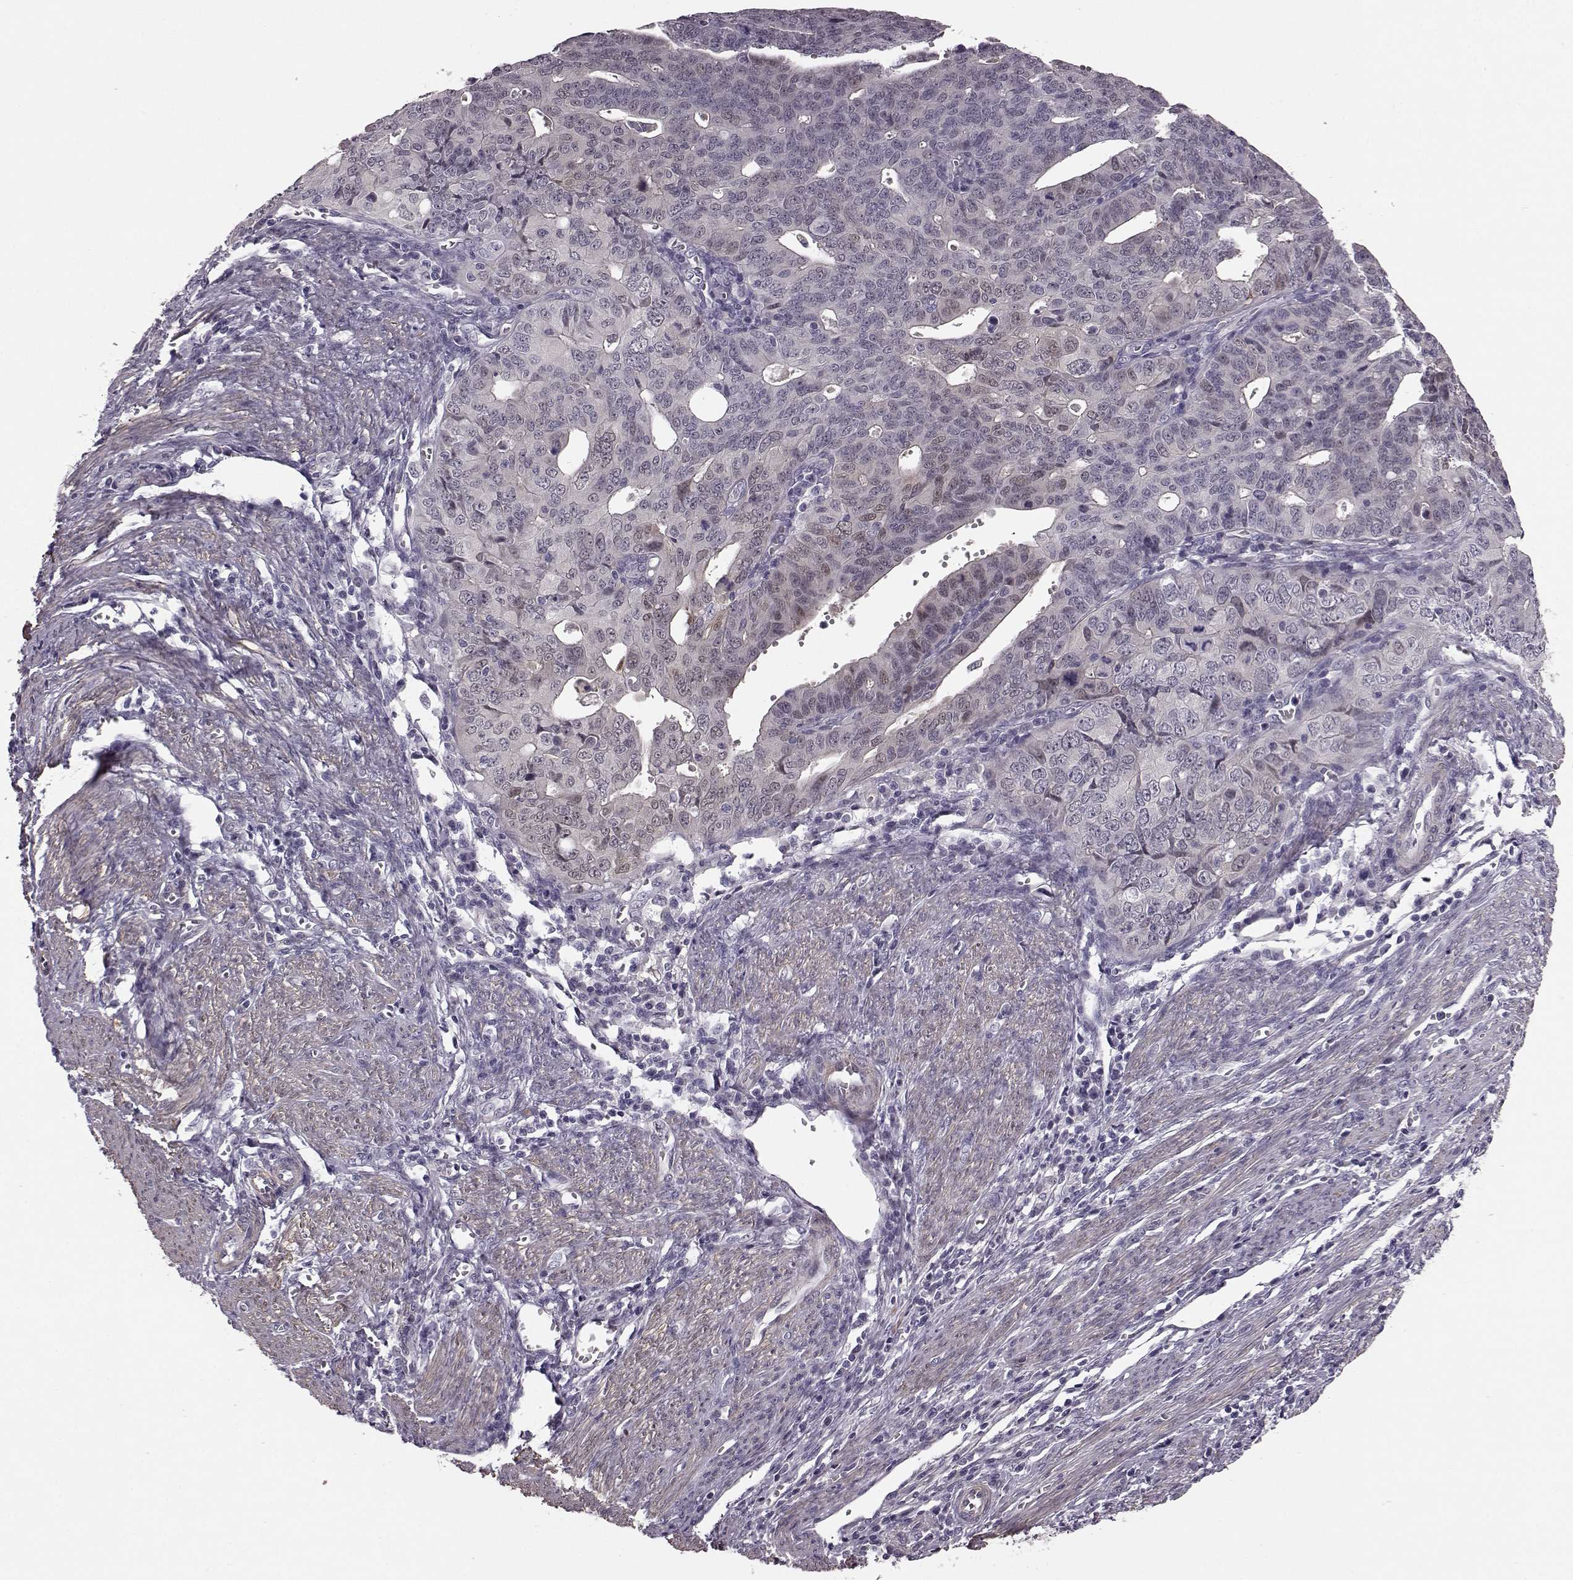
{"staining": {"intensity": "negative", "quantity": "none", "location": "none"}, "tissue": "endometrial cancer", "cell_type": "Tumor cells", "image_type": "cancer", "snomed": [{"axis": "morphology", "description": "Adenocarcinoma, NOS"}, {"axis": "topography", "description": "Endometrium"}], "caption": "Human endometrial cancer stained for a protein using IHC shows no positivity in tumor cells.", "gene": "SLCO3A1", "patient": {"sex": "female", "age": 65}}